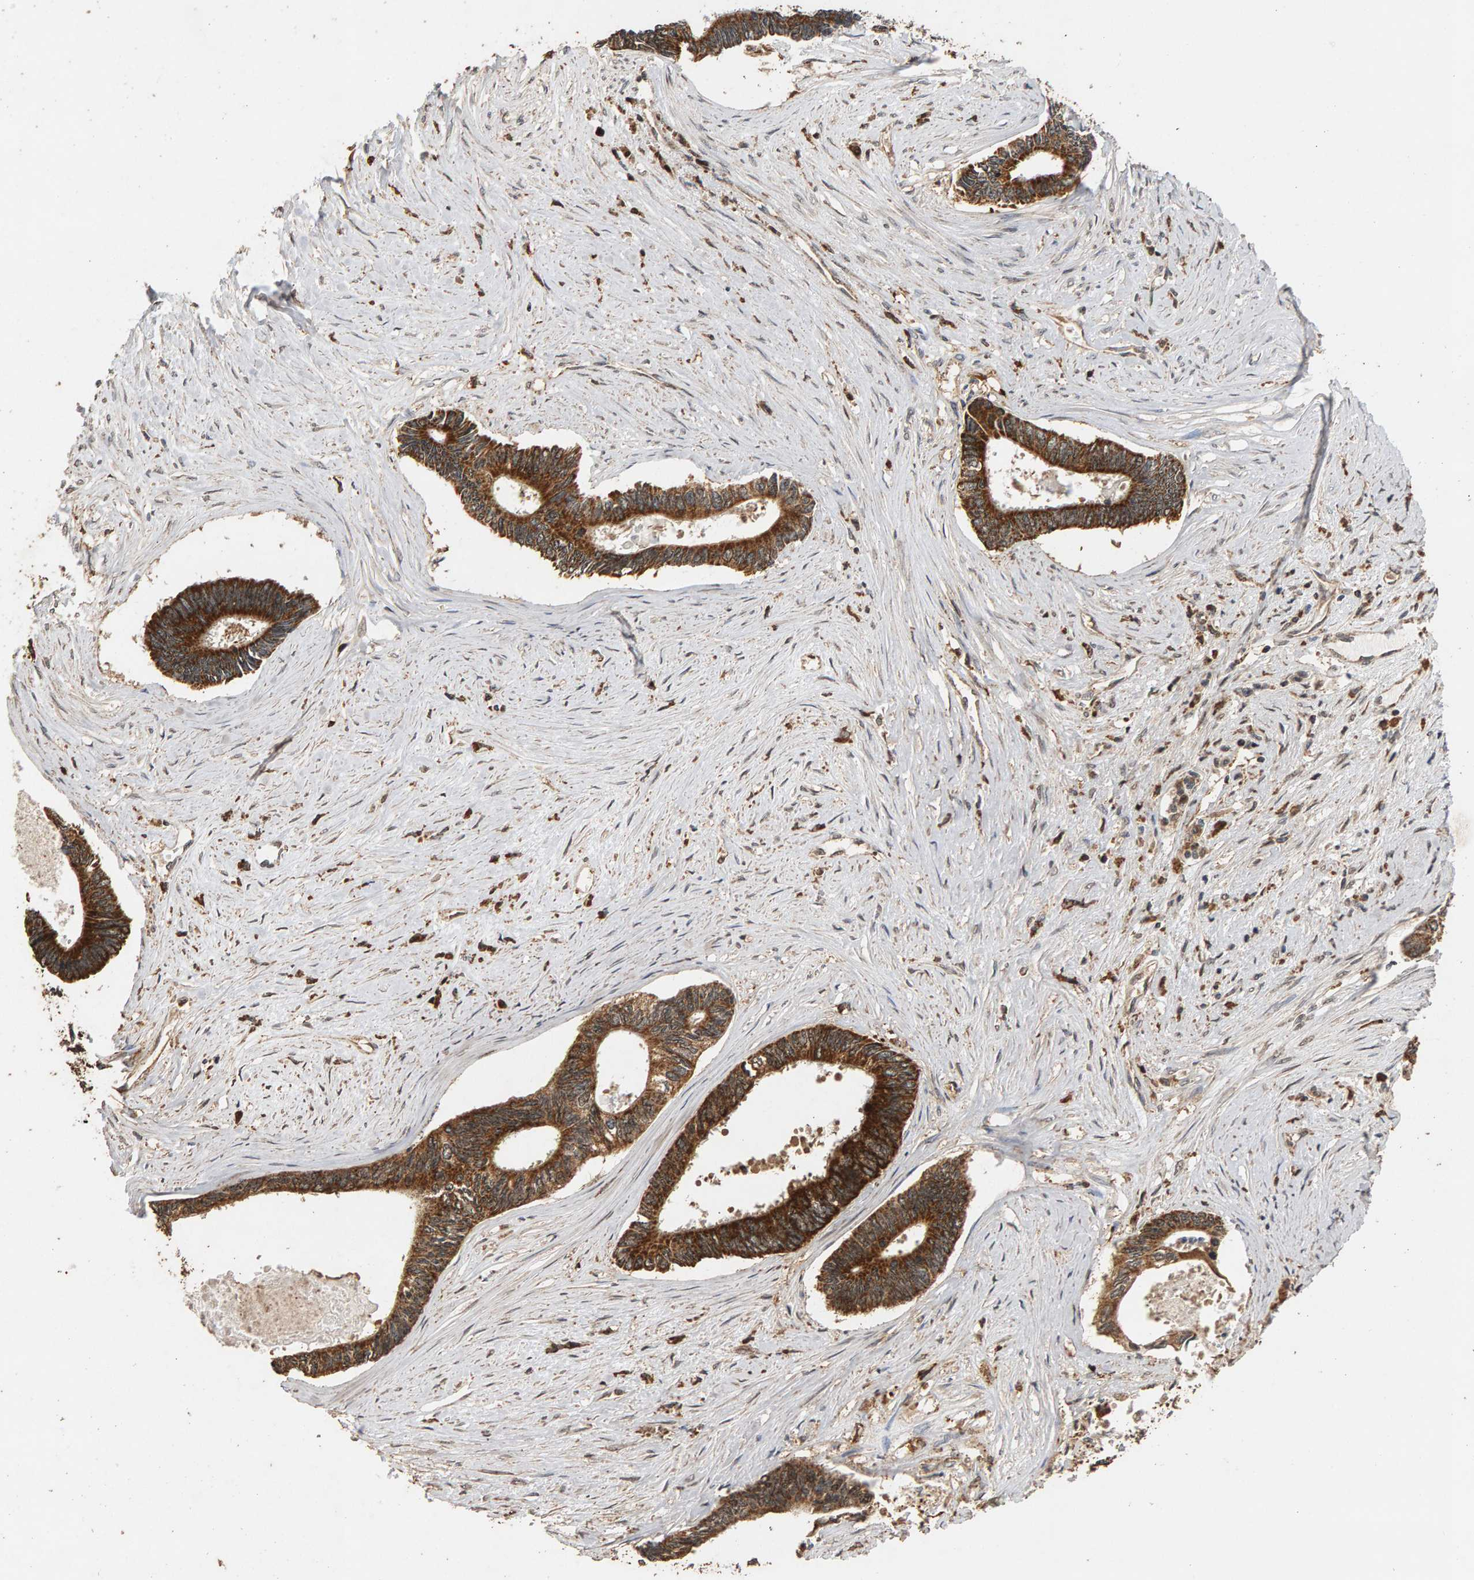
{"staining": {"intensity": "strong", "quantity": ">75%", "location": "cytoplasmic/membranous"}, "tissue": "pancreatic cancer", "cell_type": "Tumor cells", "image_type": "cancer", "snomed": [{"axis": "morphology", "description": "Adenocarcinoma, NOS"}, {"axis": "topography", "description": "Pancreas"}], "caption": "A high amount of strong cytoplasmic/membranous positivity is seen in about >75% of tumor cells in adenocarcinoma (pancreatic) tissue.", "gene": "GSTK1", "patient": {"sex": "female", "age": 70}}